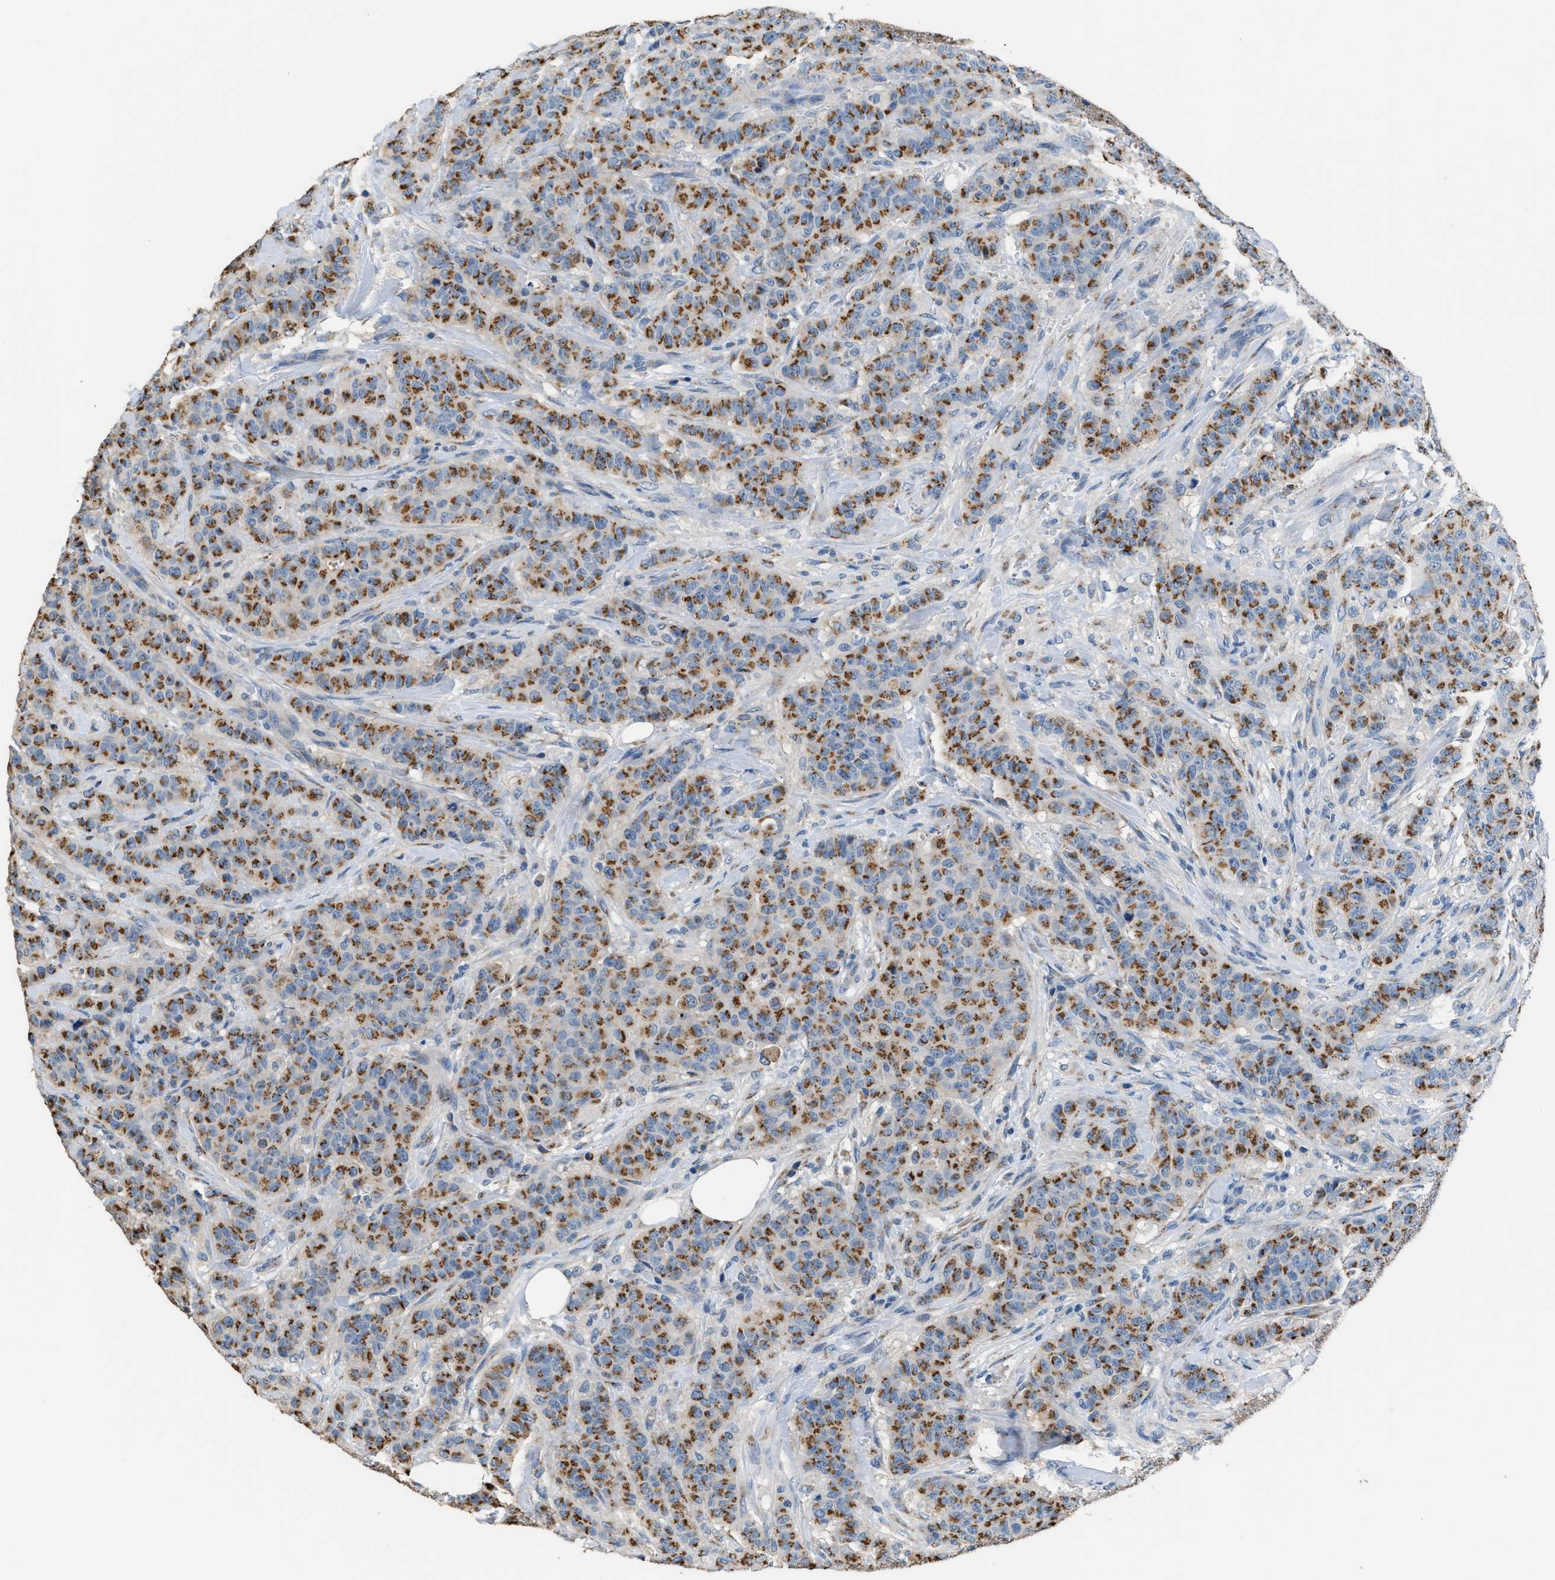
{"staining": {"intensity": "strong", "quantity": ">75%", "location": "cytoplasmic/membranous"}, "tissue": "breast cancer", "cell_type": "Tumor cells", "image_type": "cancer", "snomed": [{"axis": "morphology", "description": "Normal tissue, NOS"}, {"axis": "morphology", "description": "Duct carcinoma"}, {"axis": "topography", "description": "Breast"}], "caption": "Immunohistochemistry staining of breast cancer, which exhibits high levels of strong cytoplasmic/membranous expression in approximately >75% of tumor cells indicating strong cytoplasmic/membranous protein expression. The staining was performed using DAB (brown) for protein detection and nuclei were counterstained in hematoxylin (blue).", "gene": "GOLM1", "patient": {"sex": "female", "age": 40}}